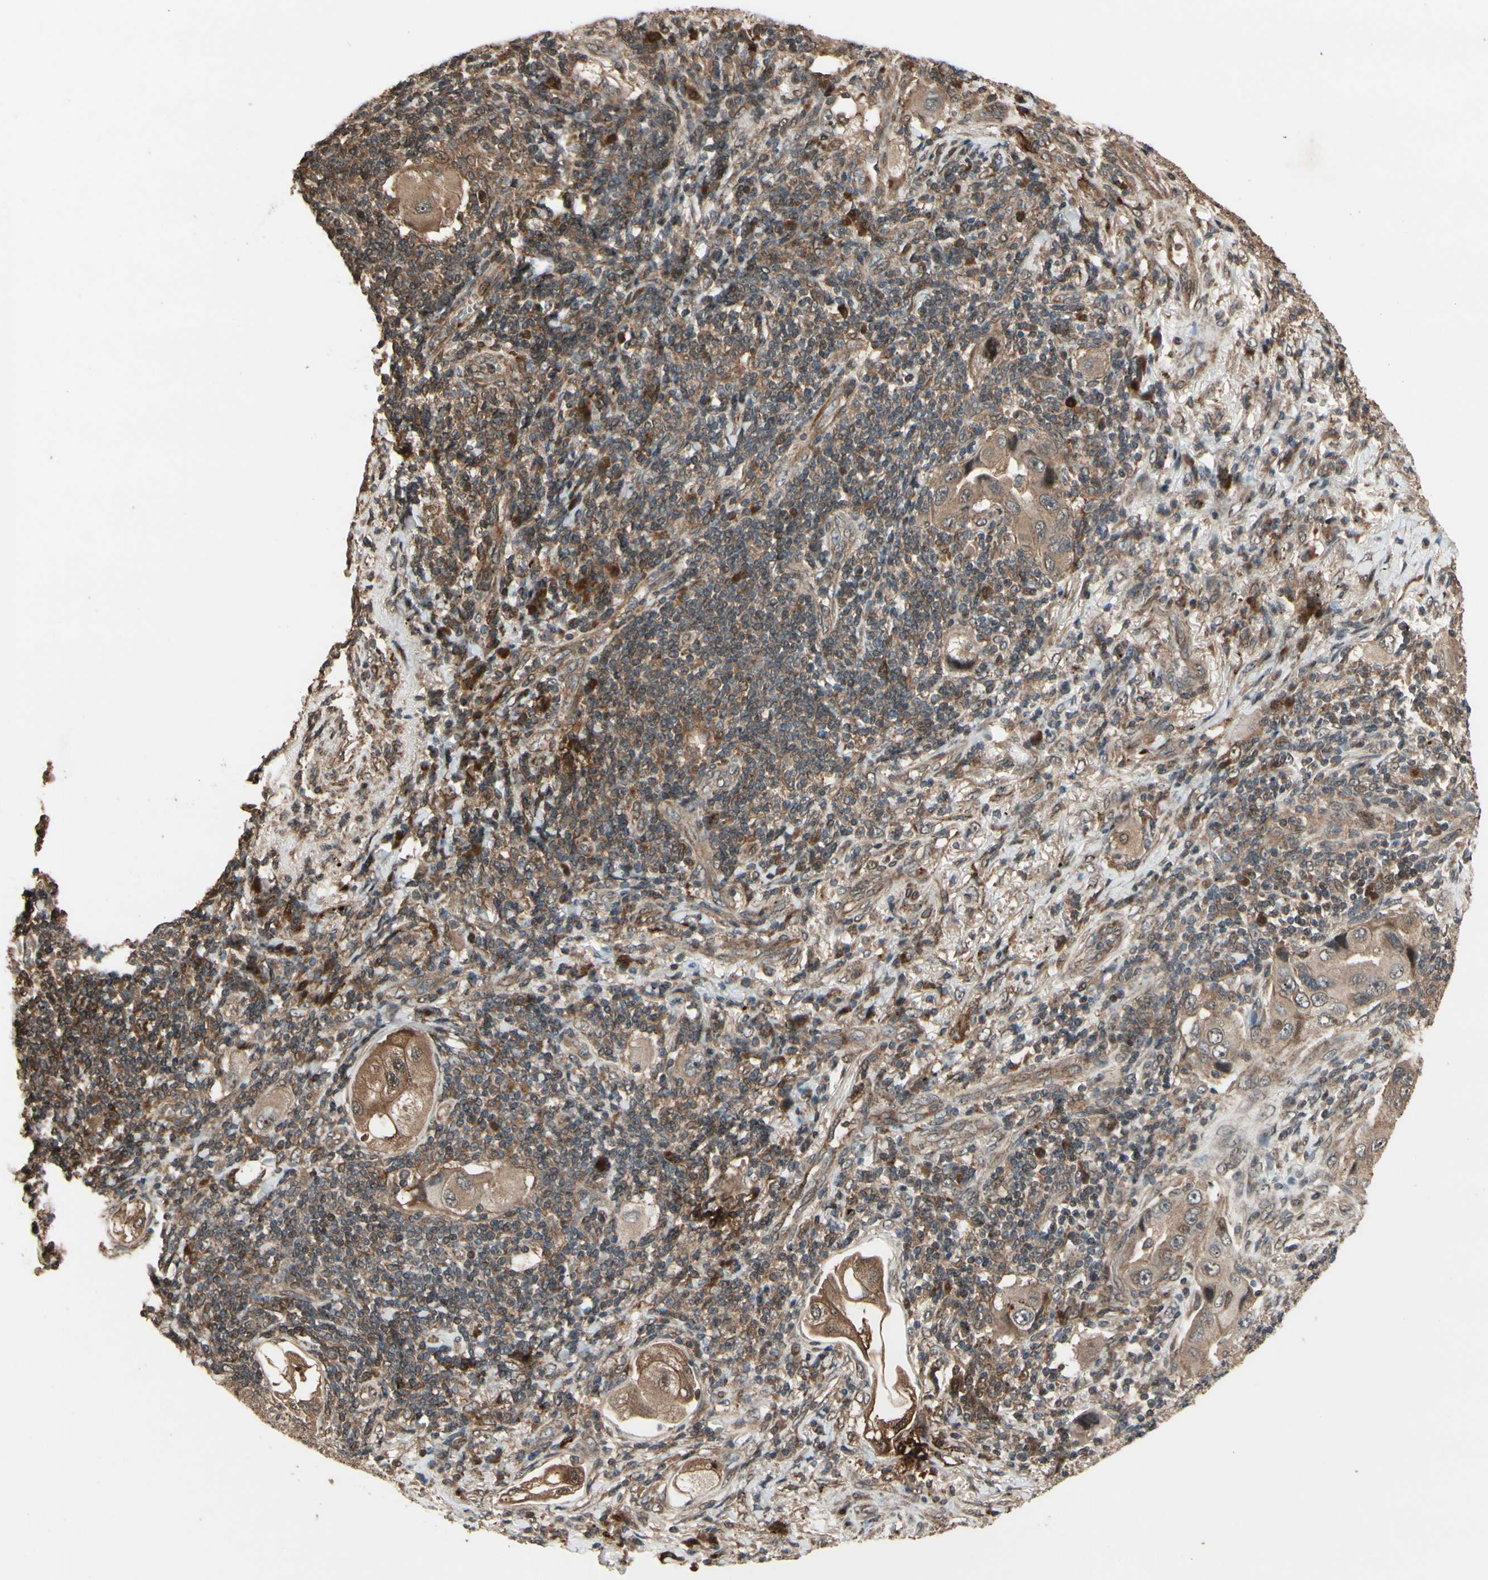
{"staining": {"intensity": "weak", "quantity": ">75%", "location": "cytoplasmic/membranous"}, "tissue": "lung cancer", "cell_type": "Tumor cells", "image_type": "cancer", "snomed": [{"axis": "morphology", "description": "Adenocarcinoma, NOS"}, {"axis": "topography", "description": "Lung"}], "caption": "The histopathology image reveals staining of lung cancer (adenocarcinoma), revealing weak cytoplasmic/membranous protein positivity (brown color) within tumor cells. Using DAB (3,3'-diaminobenzidine) (brown) and hematoxylin (blue) stains, captured at high magnification using brightfield microscopy.", "gene": "CSF1R", "patient": {"sex": "female", "age": 65}}